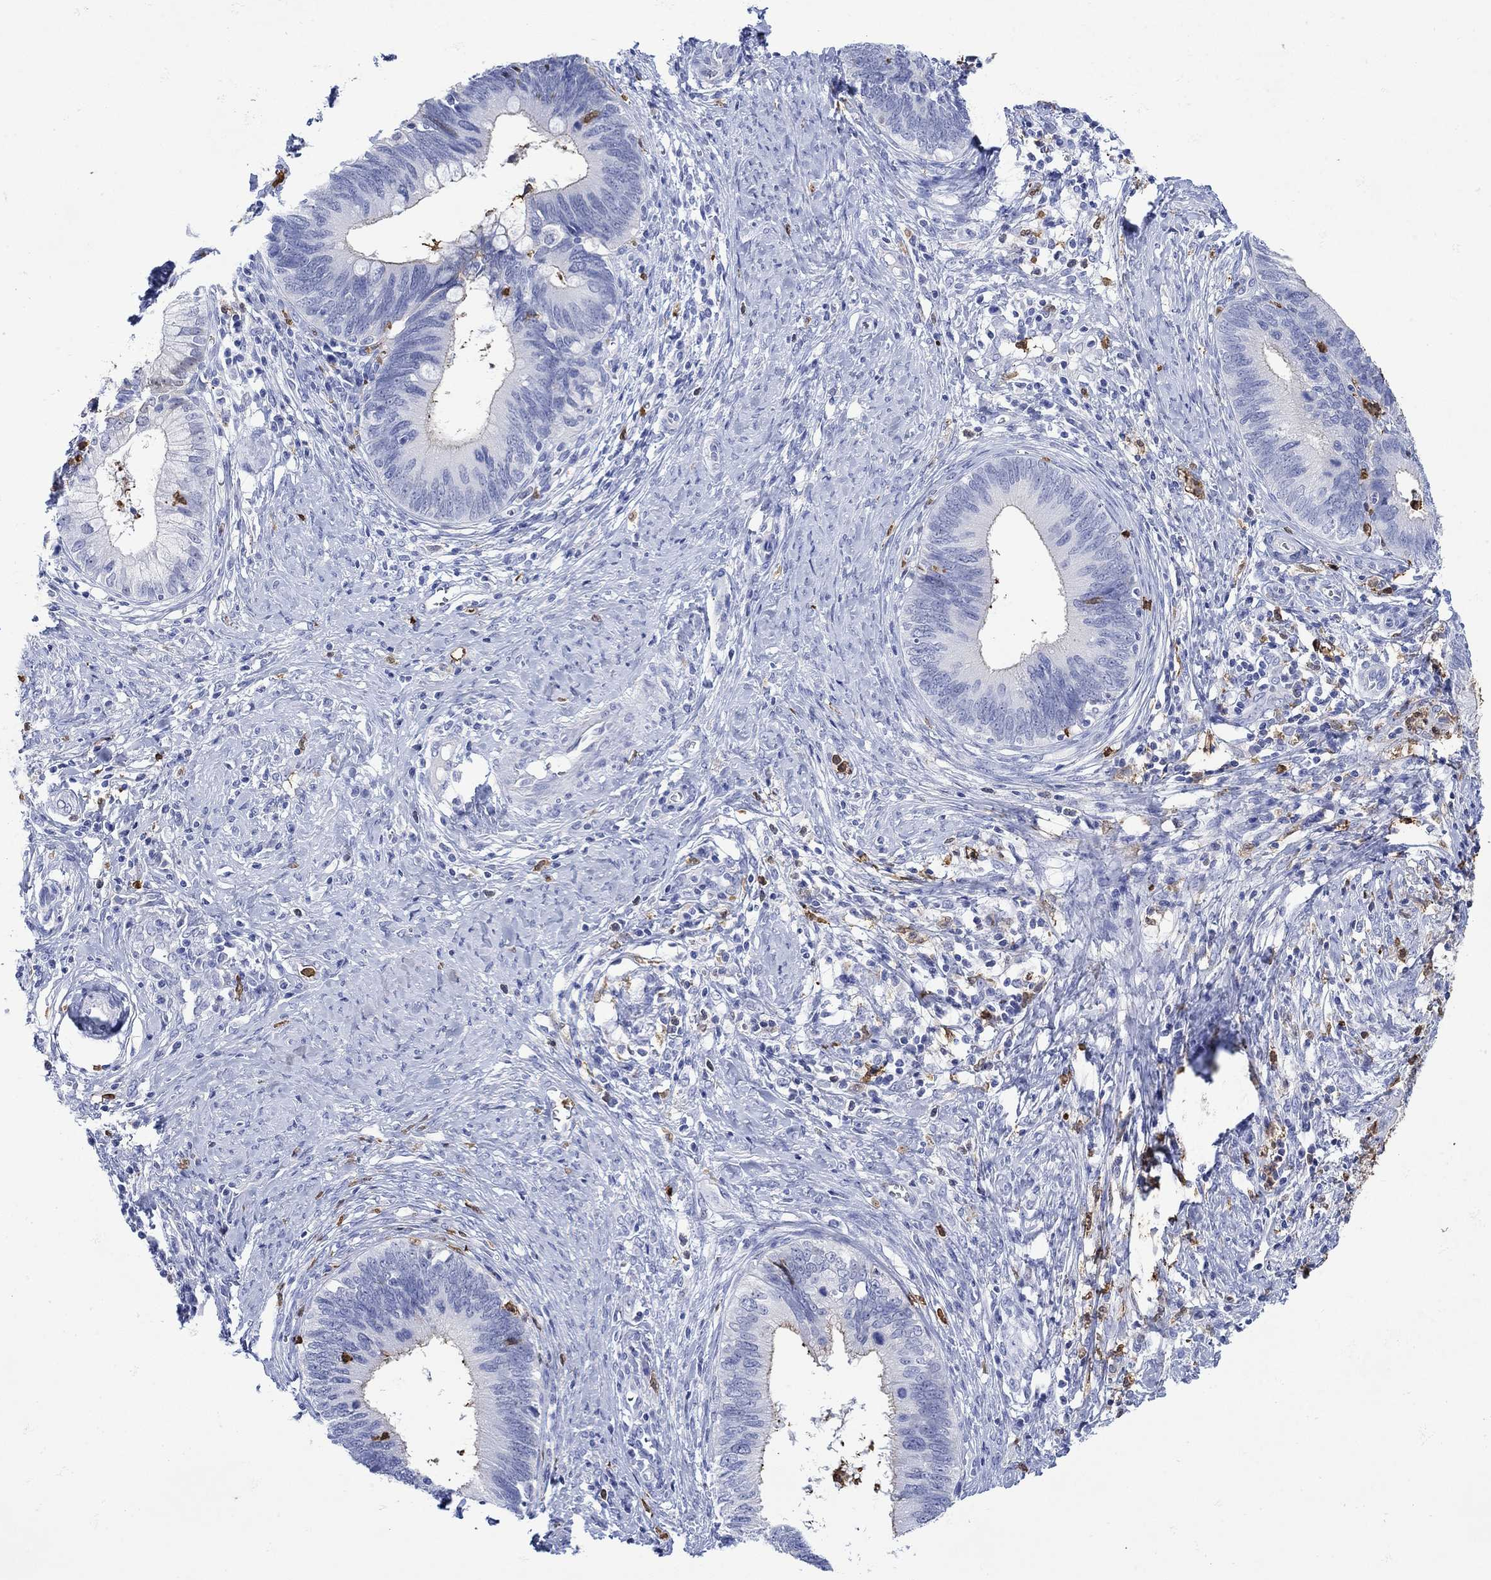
{"staining": {"intensity": "negative", "quantity": "none", "location": "none"}, "tissue": "cervical cancer", "cell_type": "Tumor cells", "image_type": "cancer", "snomed": [{"axis": "morphology", "description": "Adenocarcinoma, NOS"}, {"axis": "topography", "description": "Cervix"}], "caption": "Photomicrograph shows no protein staining in tumor cells of cervical cancer tissue.", "gene": "LINGO3", "patient": {"sex": "female", "age": 42}}